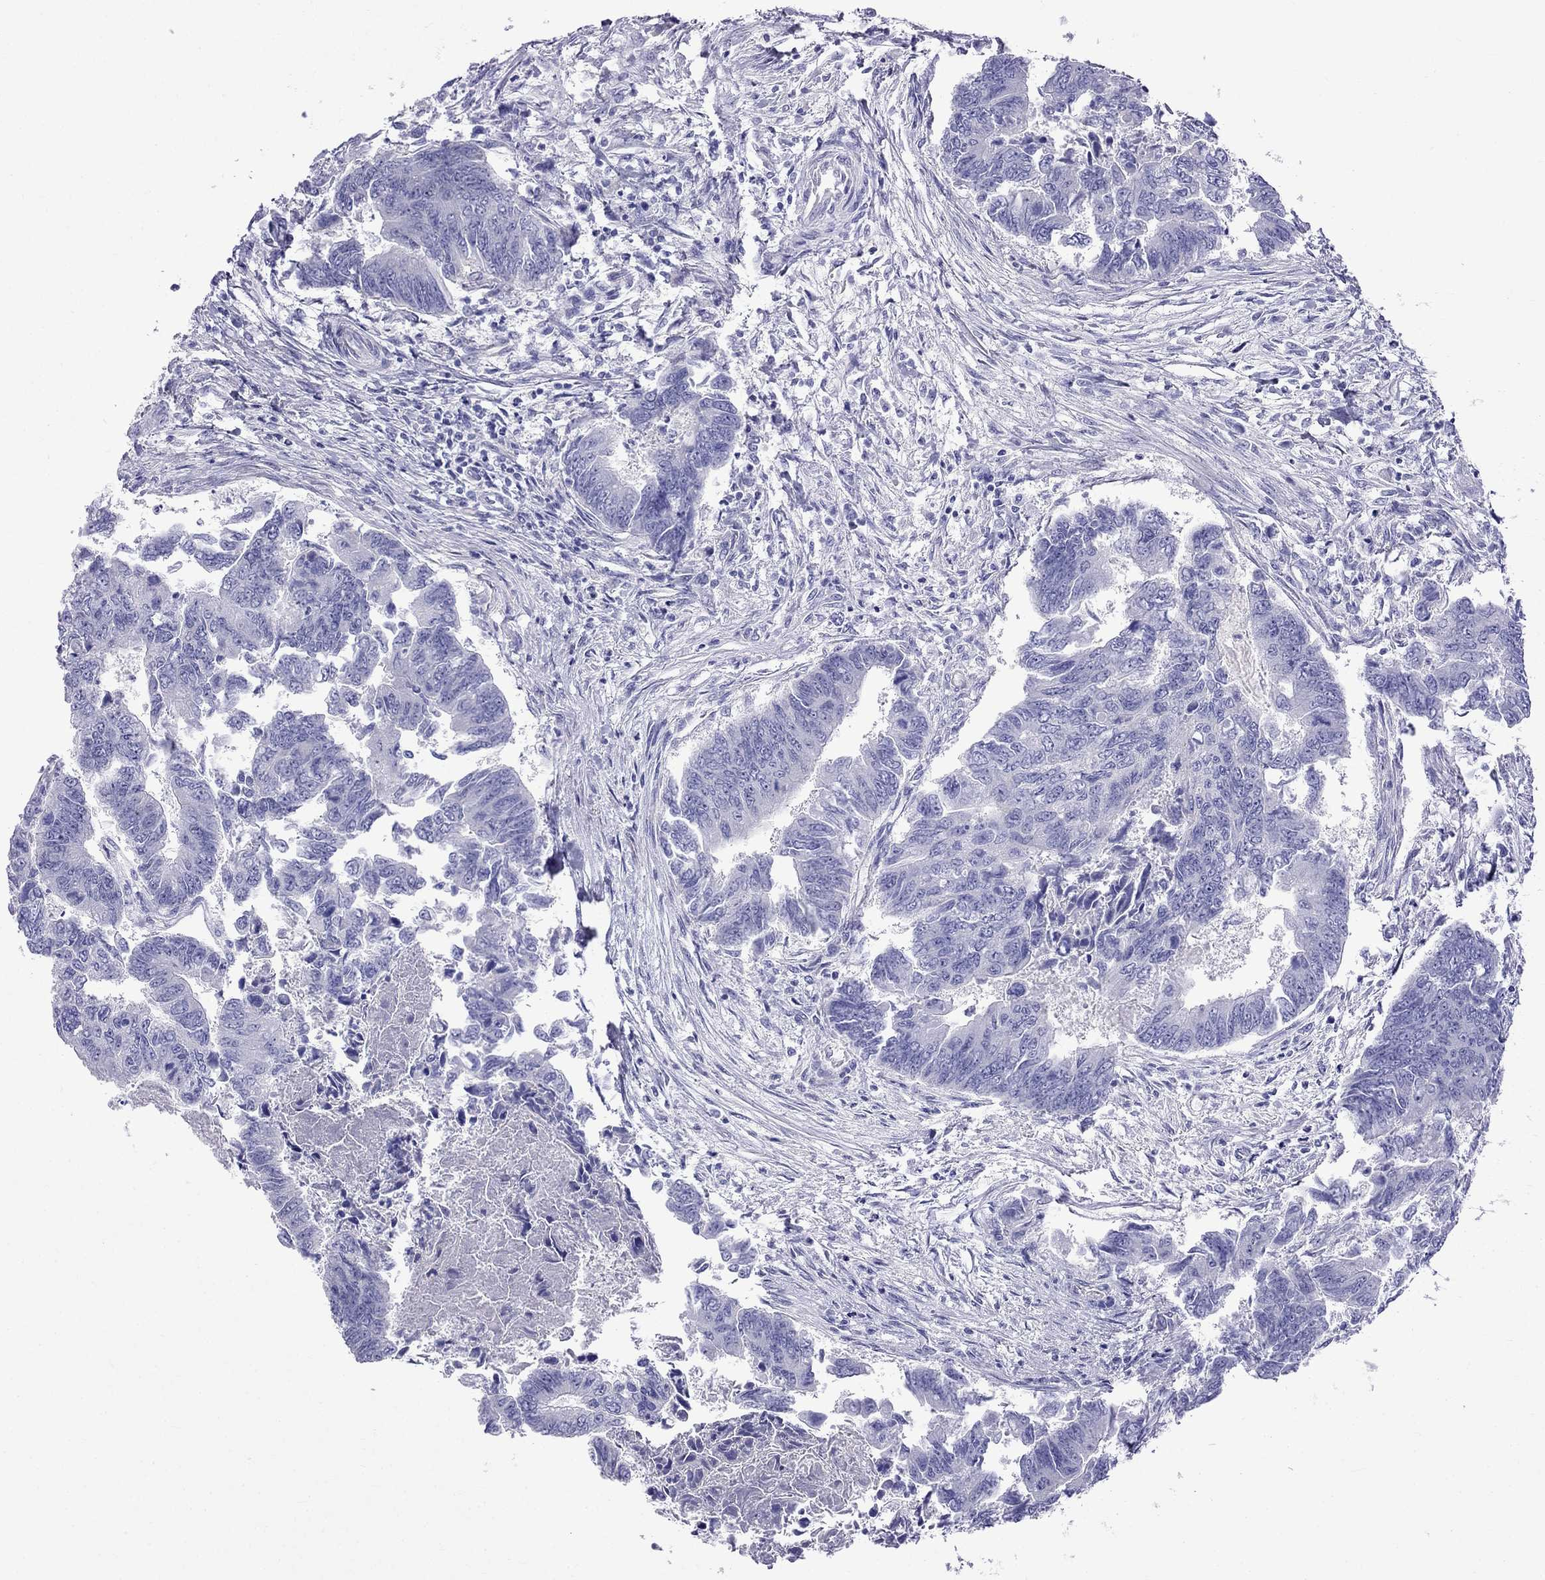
{"staining": {"intensity": "negative", "quantity": "none", "location": "none"}, "tissue": "colorectal cancer", "cell_type": "Tumor cells", "image_type": "cancer", "snomed": [{"axis": "morphology", "description": "Adenocarcinoma, NOS"}, {"axis": "topography", "description": "Colon"}], "caption": "Immunohistochemistry photomicrograph of neoplastic tissue: colorectal cancer stained with DAB (3,3'-diaminobenzidine) displays no significant protein staining in tumor cells.", "gene": "TDRD1", "patient": {"sex": "female", "age": 65}}